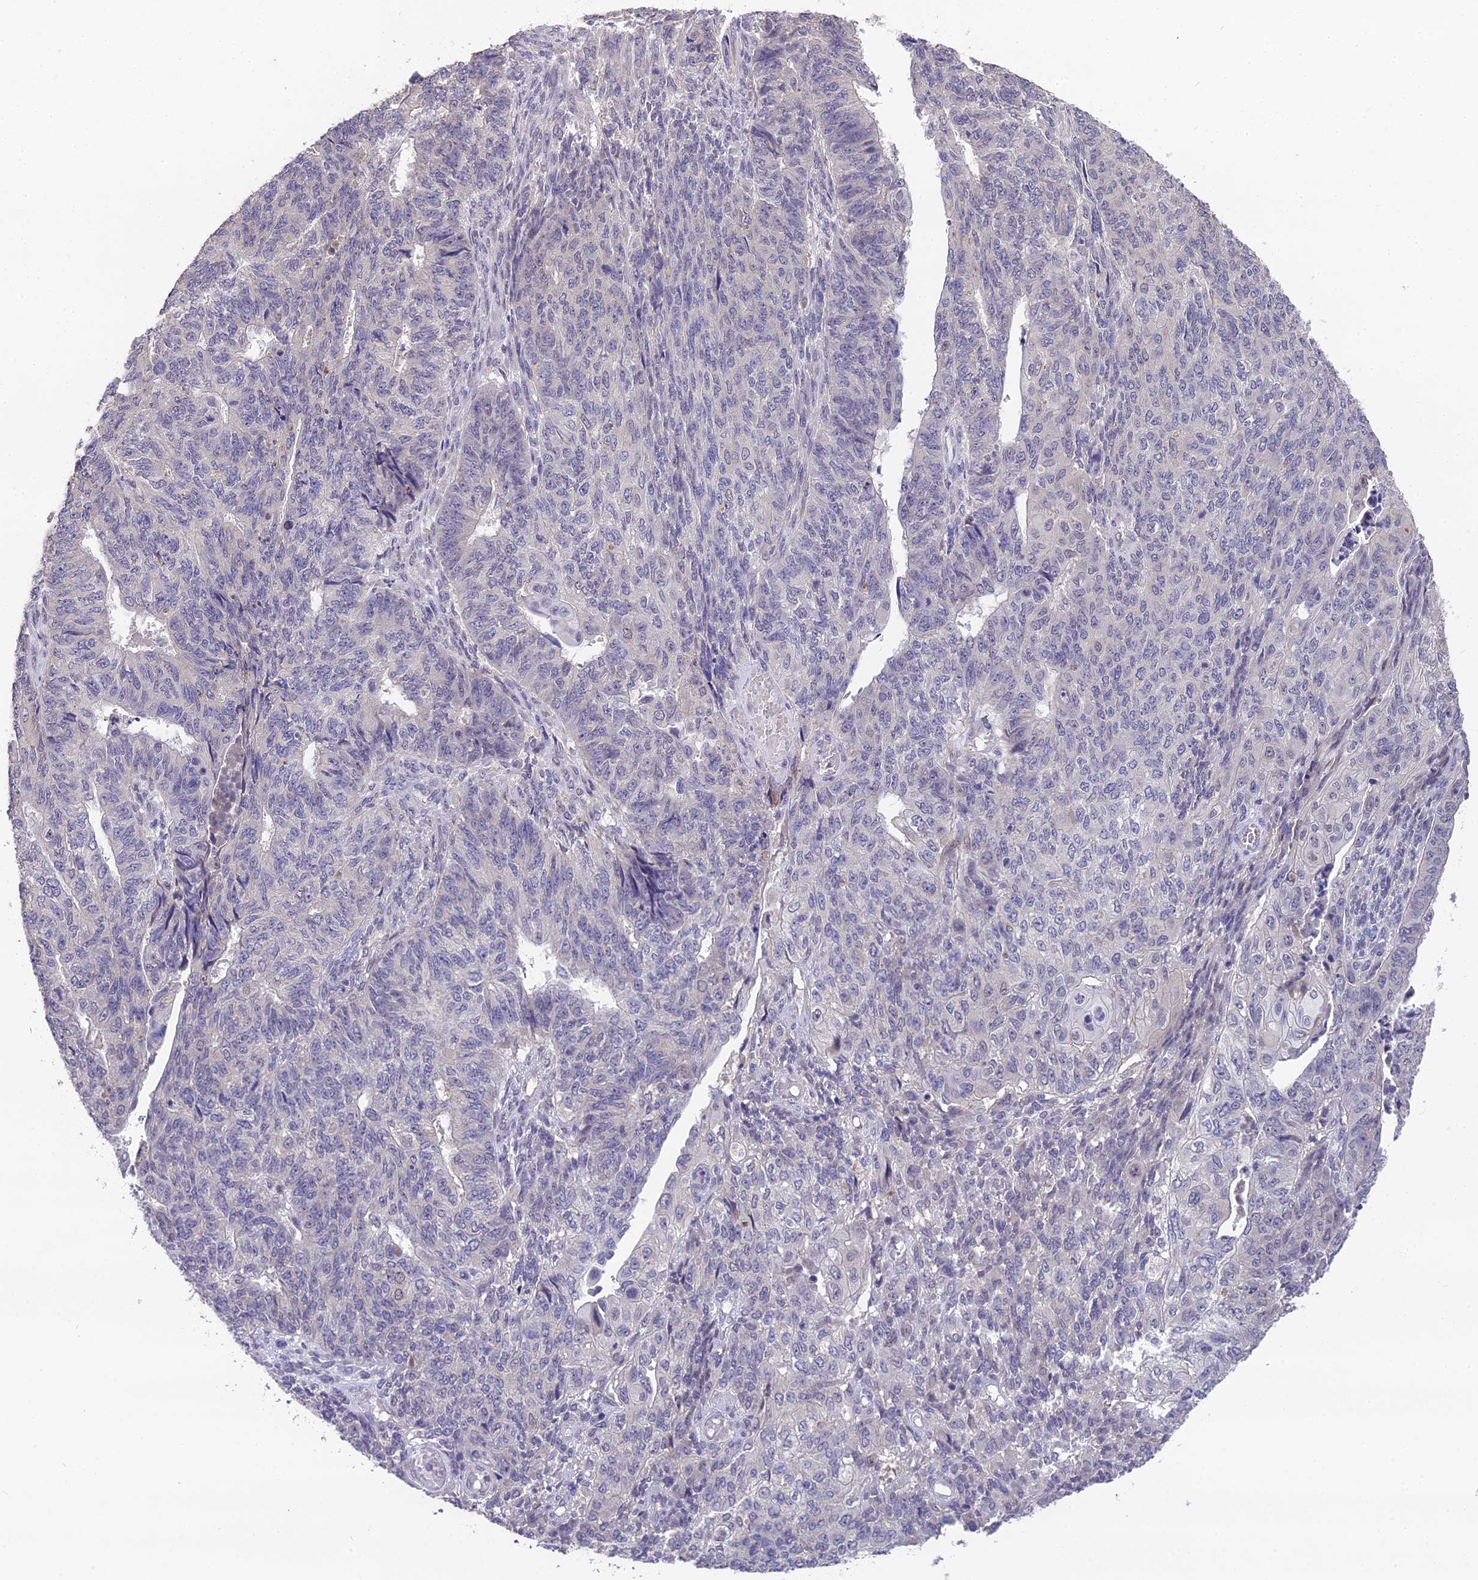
{"staining": {"intensity": "negative", "quantity": "none", "location": "none"}, "tissue": "endometrial cancer", "cell_type": "Tumor cells", "image_type": "cancer", "snomed": [{"axis": "morphology", "description": "Adenocarcinoma, NOS"}, {"axis": "topography", "description": "Endometrium"}], "caption": "IHC image of endometrial adenocarcinoma stained for a protein (brown), which shows no expression in tumor cells. Nuclei are stained in blue.", "gene": "PUS10", "patient": {"sex": "female", "age": 32}}